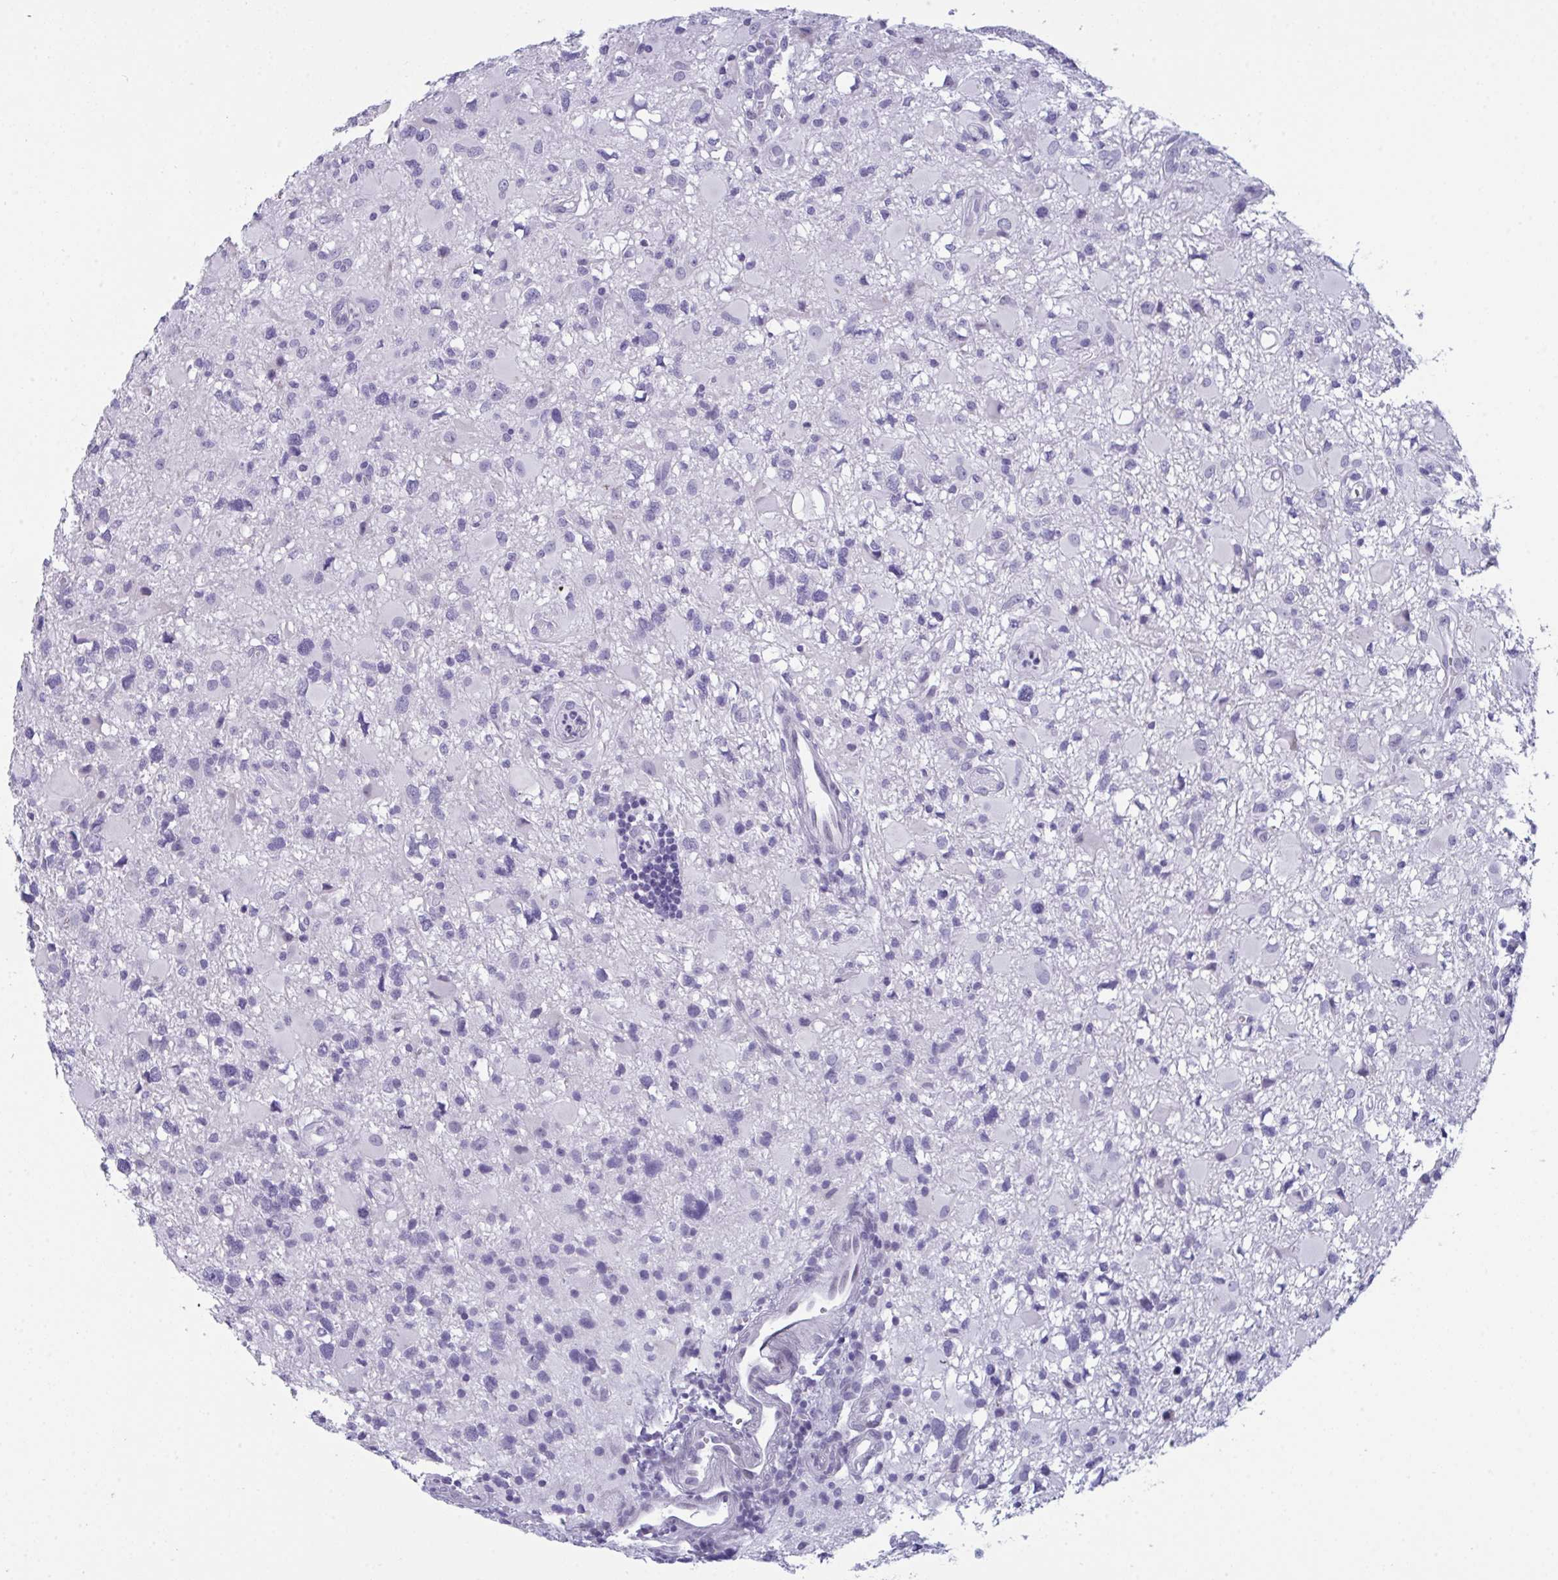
{"staining": {"intensity": "negative", "quantity": "none", "location": "none"}, "tissue": "glioma", "cell_type": "Tumor cells", "image_type": "cancer", "snomed": [{"axis": "morphology", "description": "Glioma, malignant, High grade"}, {"axis": "topography", "description": "Brain"}], "caption": "A high-resolution image shows IHC staining of malignant high-grade glioma, which shows no significant positivity in tumor cells. (DAB IHC visualized using brightfield microscopy, high magnification).", "gene": "PRDM9", "patient": {"sex": "male", "age": 54}}